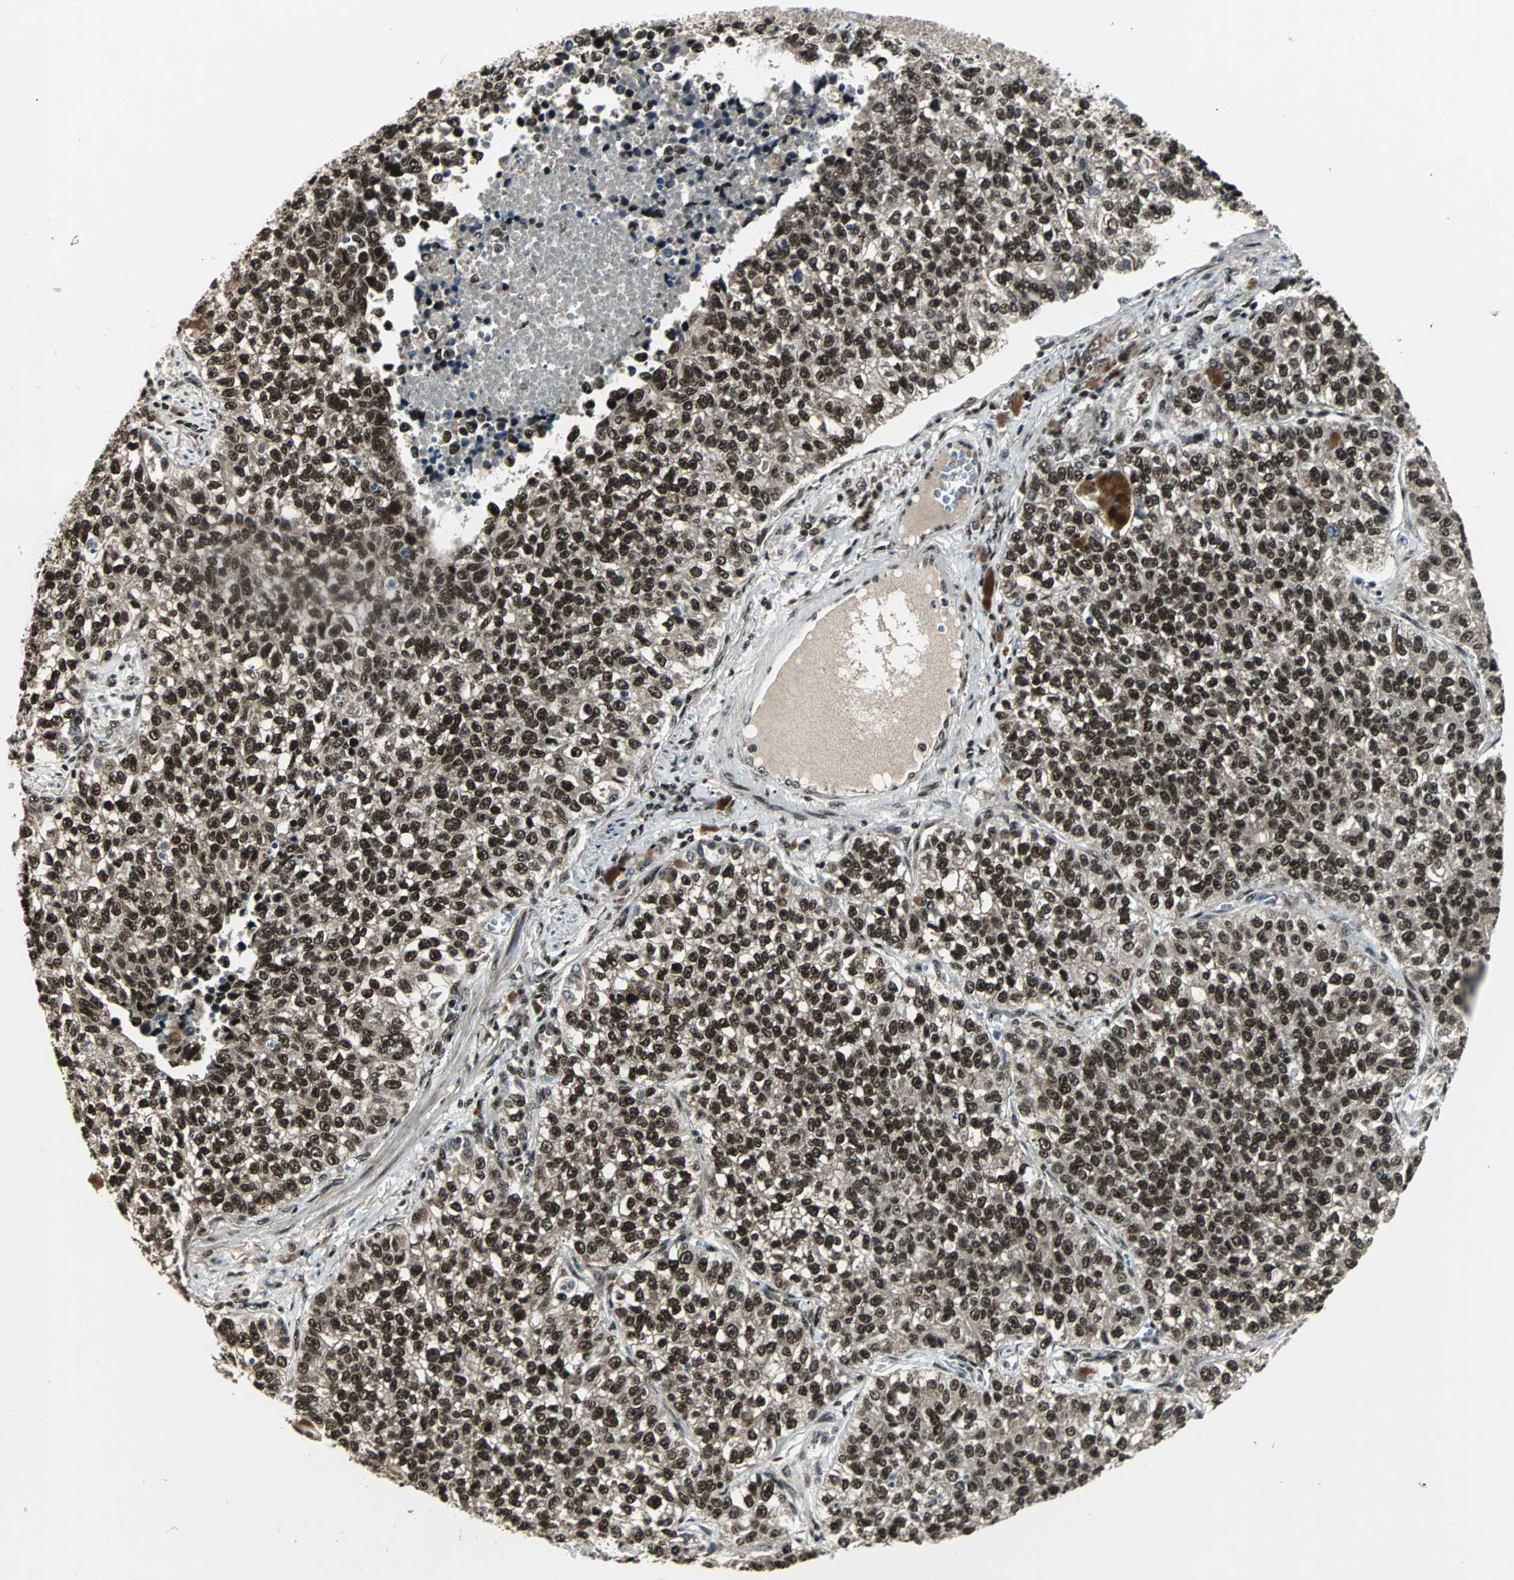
{"staining": {"intensity": "strong", "quantity": ">75%", "location": "nuclear"}, "tissue": "lung cancer", "cell_type": "Tumor cells", "image_type": "cancer", "snomed": [{"axis": "morphology", "description": "Adenocarcinoma, NOS"}, {"axis": "topography", "description": "Lung"}], "caption": "This image exhibits immunohistochemistry staining of human lung adenocarcinoma, with high strong nuclear expression in approximately >75% of tumor cells.", "gene": "TAF5", "patient": {"sex": "male", "age": 49}}